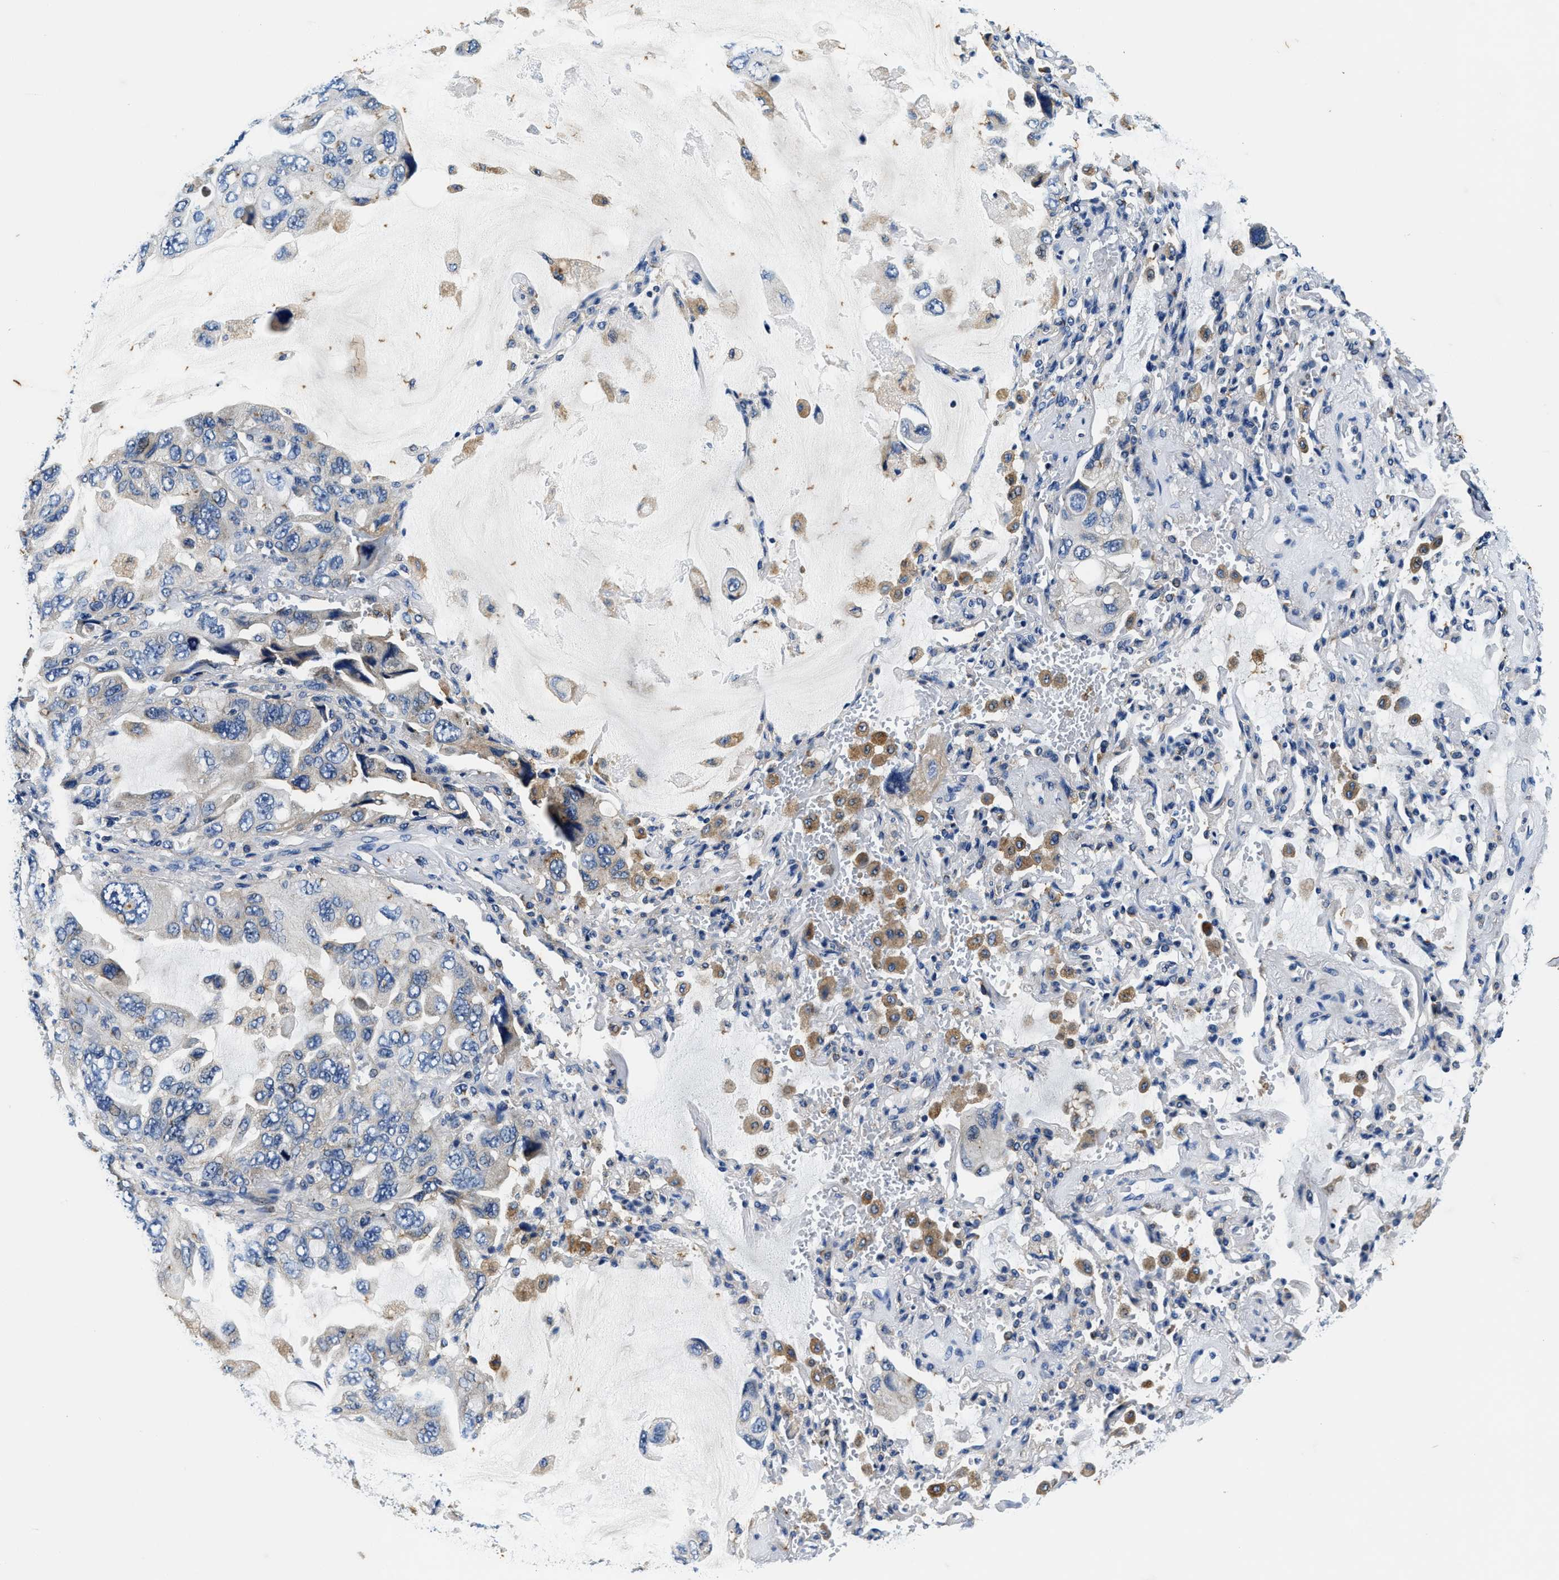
{"staining": {"intensity": "negative", "quantity": "none", "location": "none"}, "tissue": "lung cancer", "cell_type": "Tumor cells", "image_type": "cancer", "snomed": [{"axis": "morphology", "description": "Squamous cell carcinoma, NOS"}, {"axis": "topography", "description": "Lung"}], "caption": "Immunohistochemistry of human lung cancer exhibits no positivity in tumor cells. The staining is performed using DAB brown chromogen with nuclei counter-stained in using hematoxylin.", "gene": "PI4KB", "patient": {"sex": "female", "age": 73}}